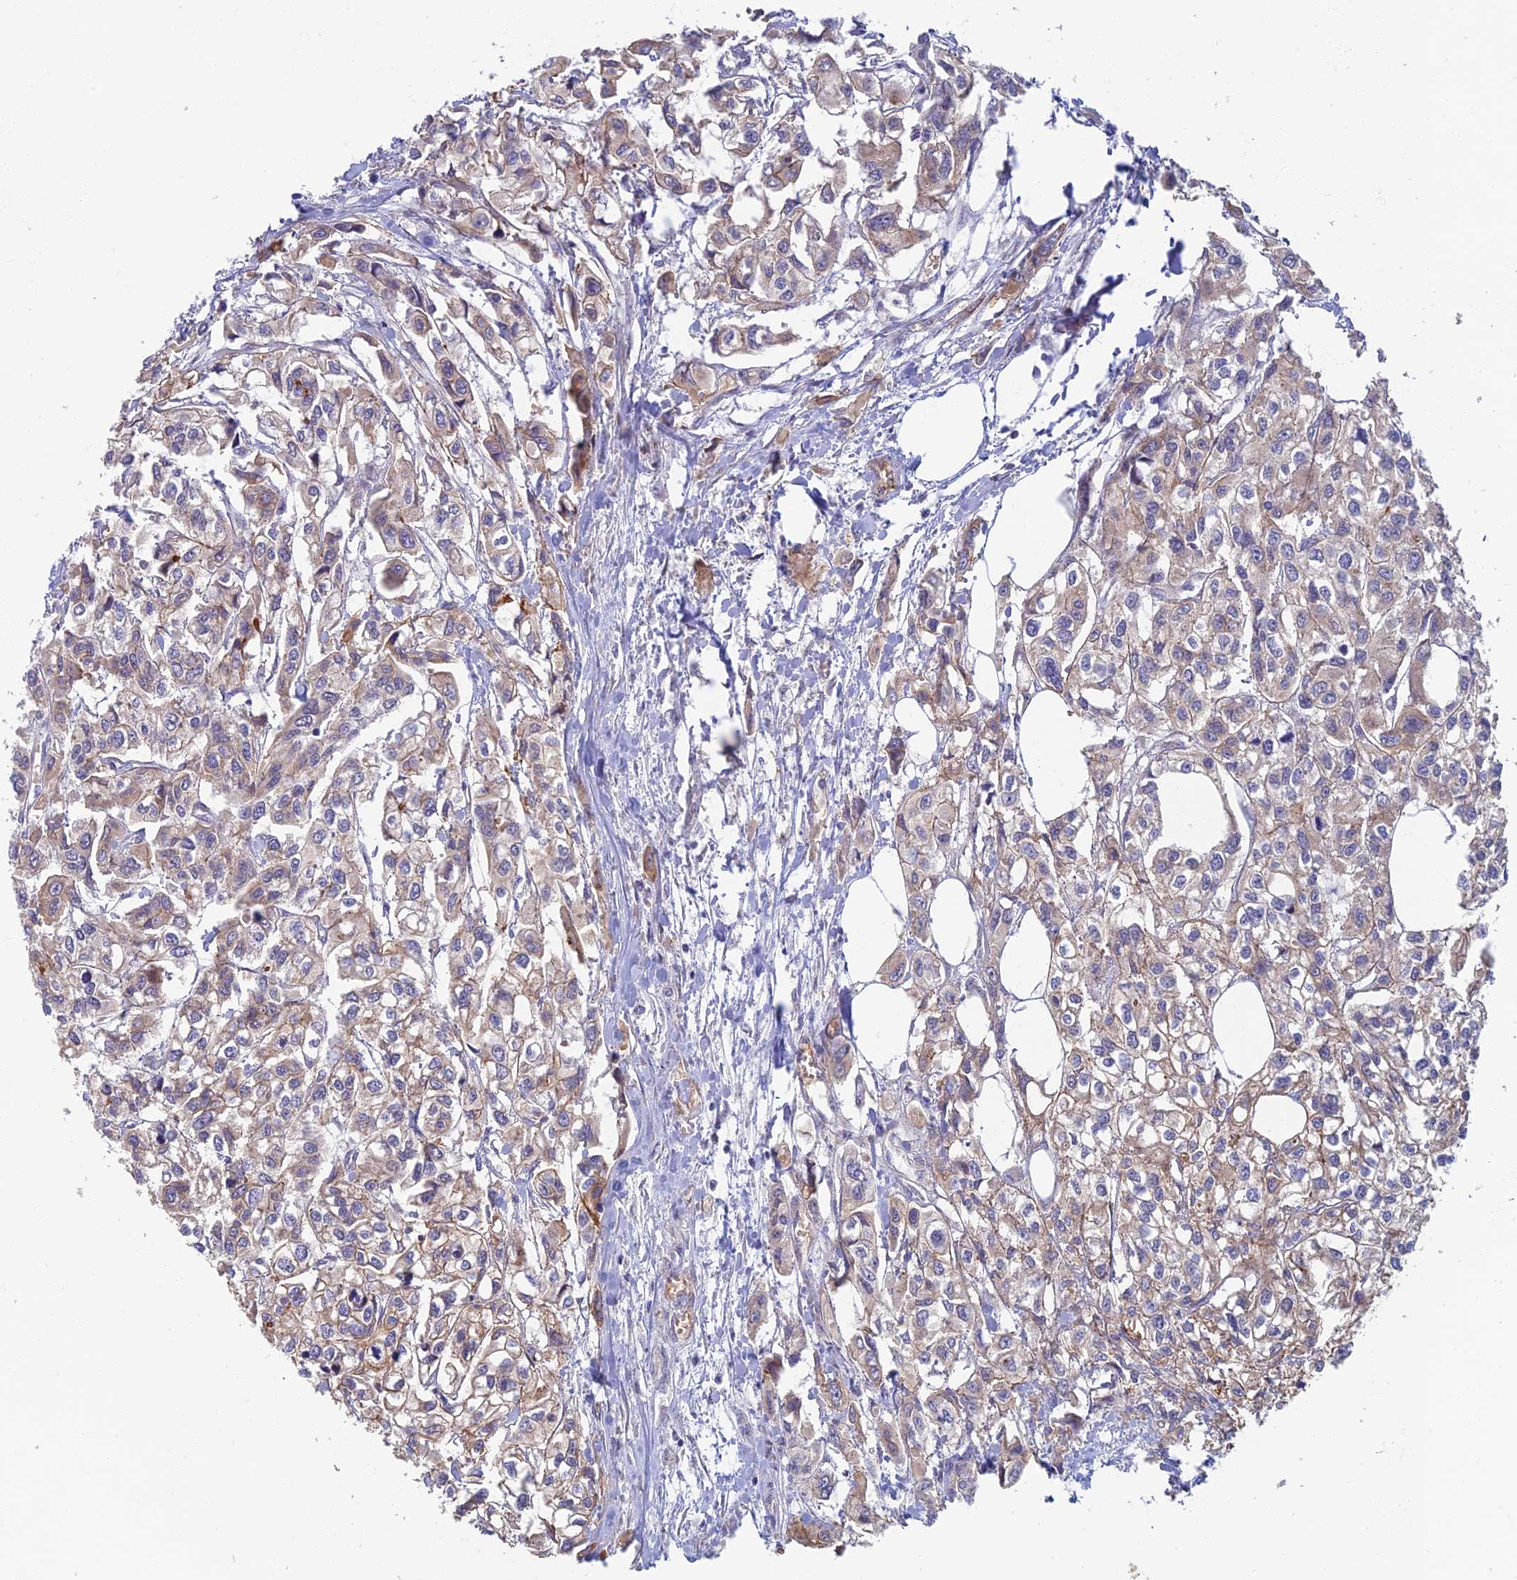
{"staining": {"intensity": "weak", "quantity": "<25%", "location": "cytoplasmic/membranous"}, "tissue": "urothelial cancer", "cell_type": "Tumor cells", "image_type": "cancer", "snomed": [{"axis": "morphology", "description": "Urothelial carcinoma, High grade"}, {"axis": "topography", "description": "Urinary bladder"}], "caption": "The histopathology image reveals no staining of tumor cells in urothelial cancer.", "gene": "RHBDL2", "patient": {"sex": "male", "age": 67}}